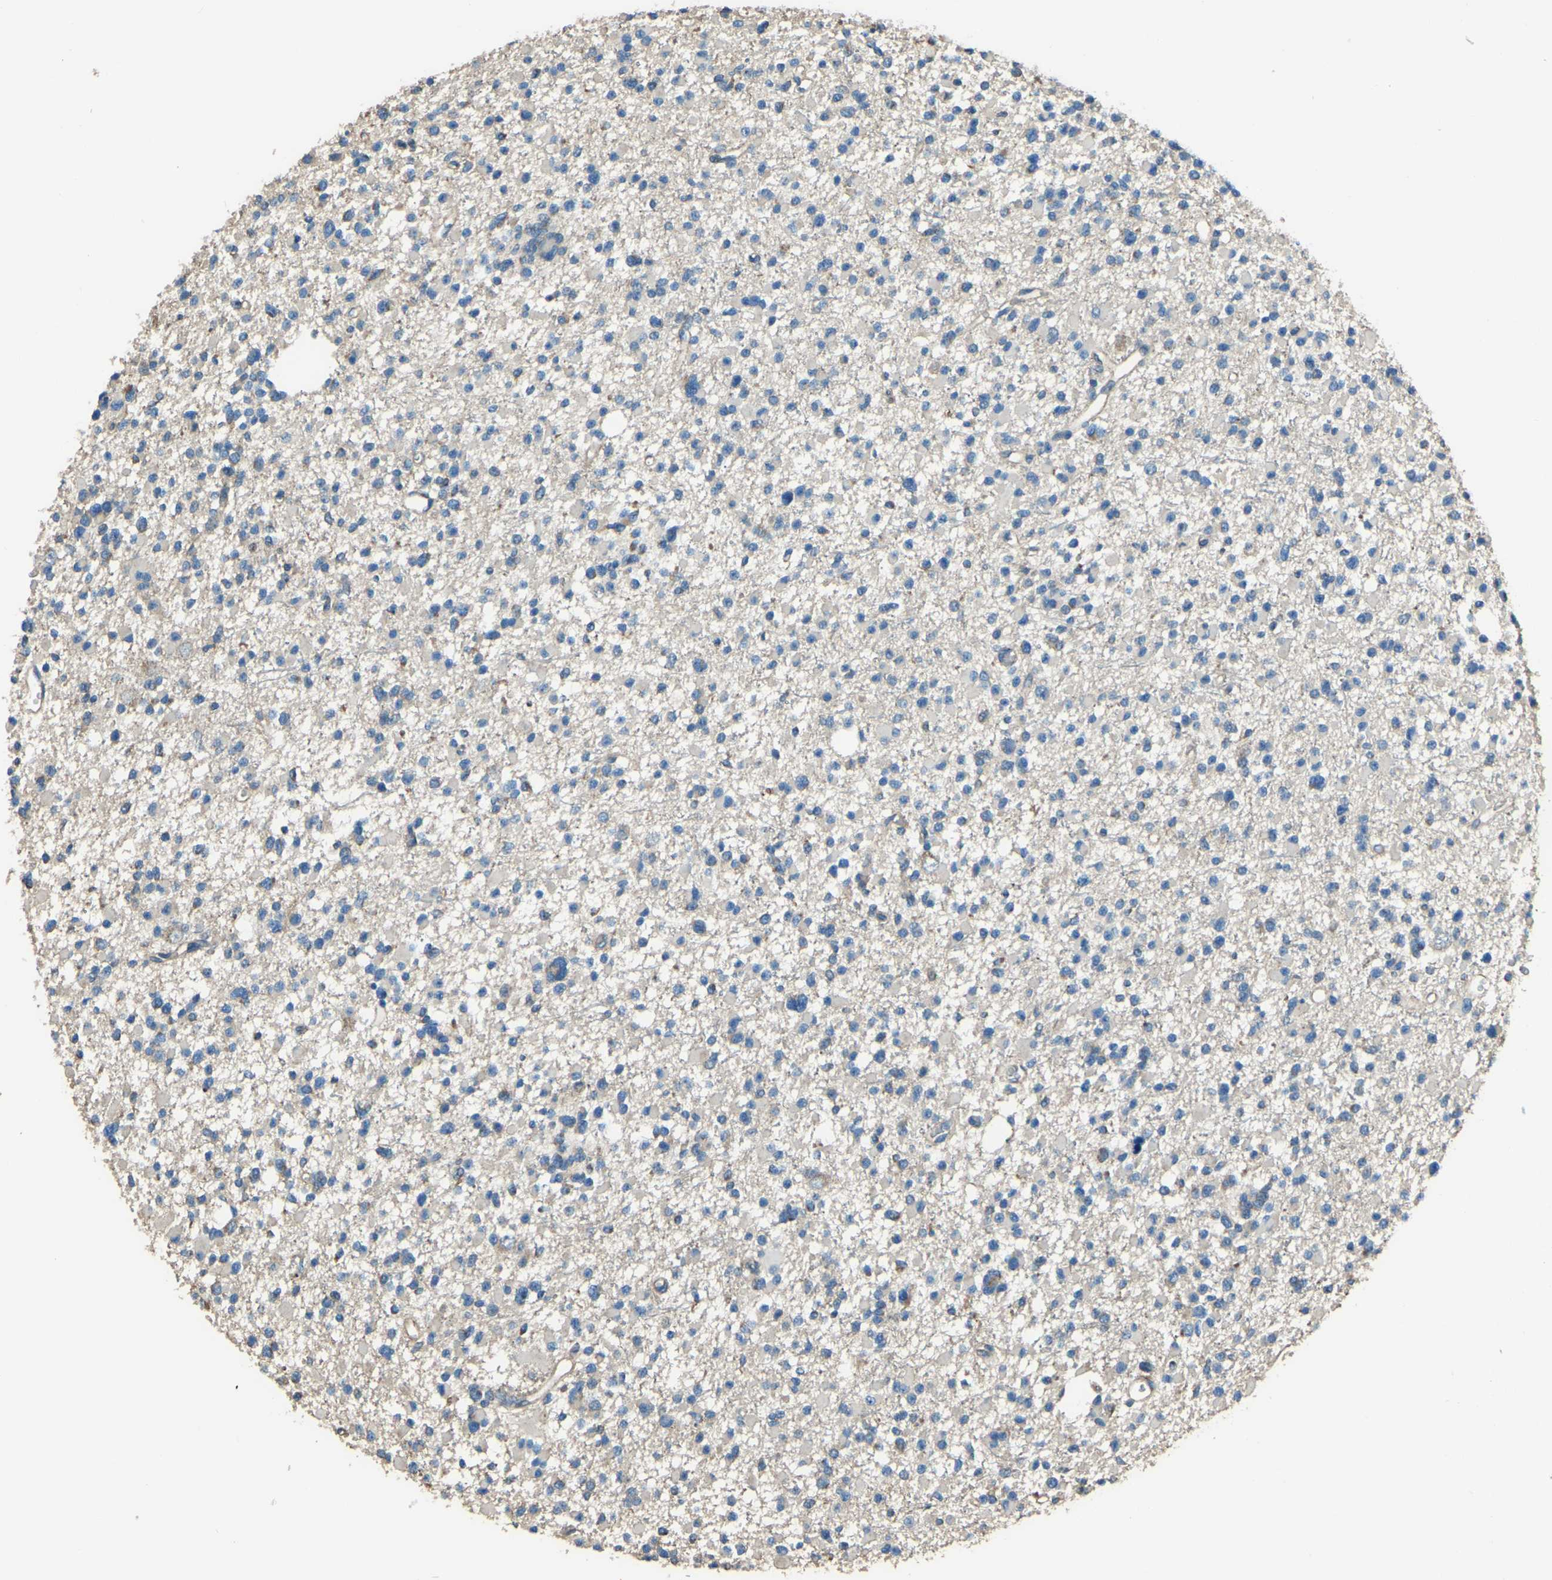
{"staining": {"intensity": "negative", "quantity": "none", "location": "none"}, "tissue": "glioma", "cell_type": "Tumor cells", "image_type": "cancer", "snomed": [{"axis": "morphology", "description": "Glioma, malignant, Low grade"}, {"axis": "topography", "description": "Brain"}], "caption": "DAB immunohistochemical staining of low-grade glioma (malignant) exhibits no significant staining in tumor cells.", "gene": "COL3A1", "patient": {"sex": "female", "age": 22}}